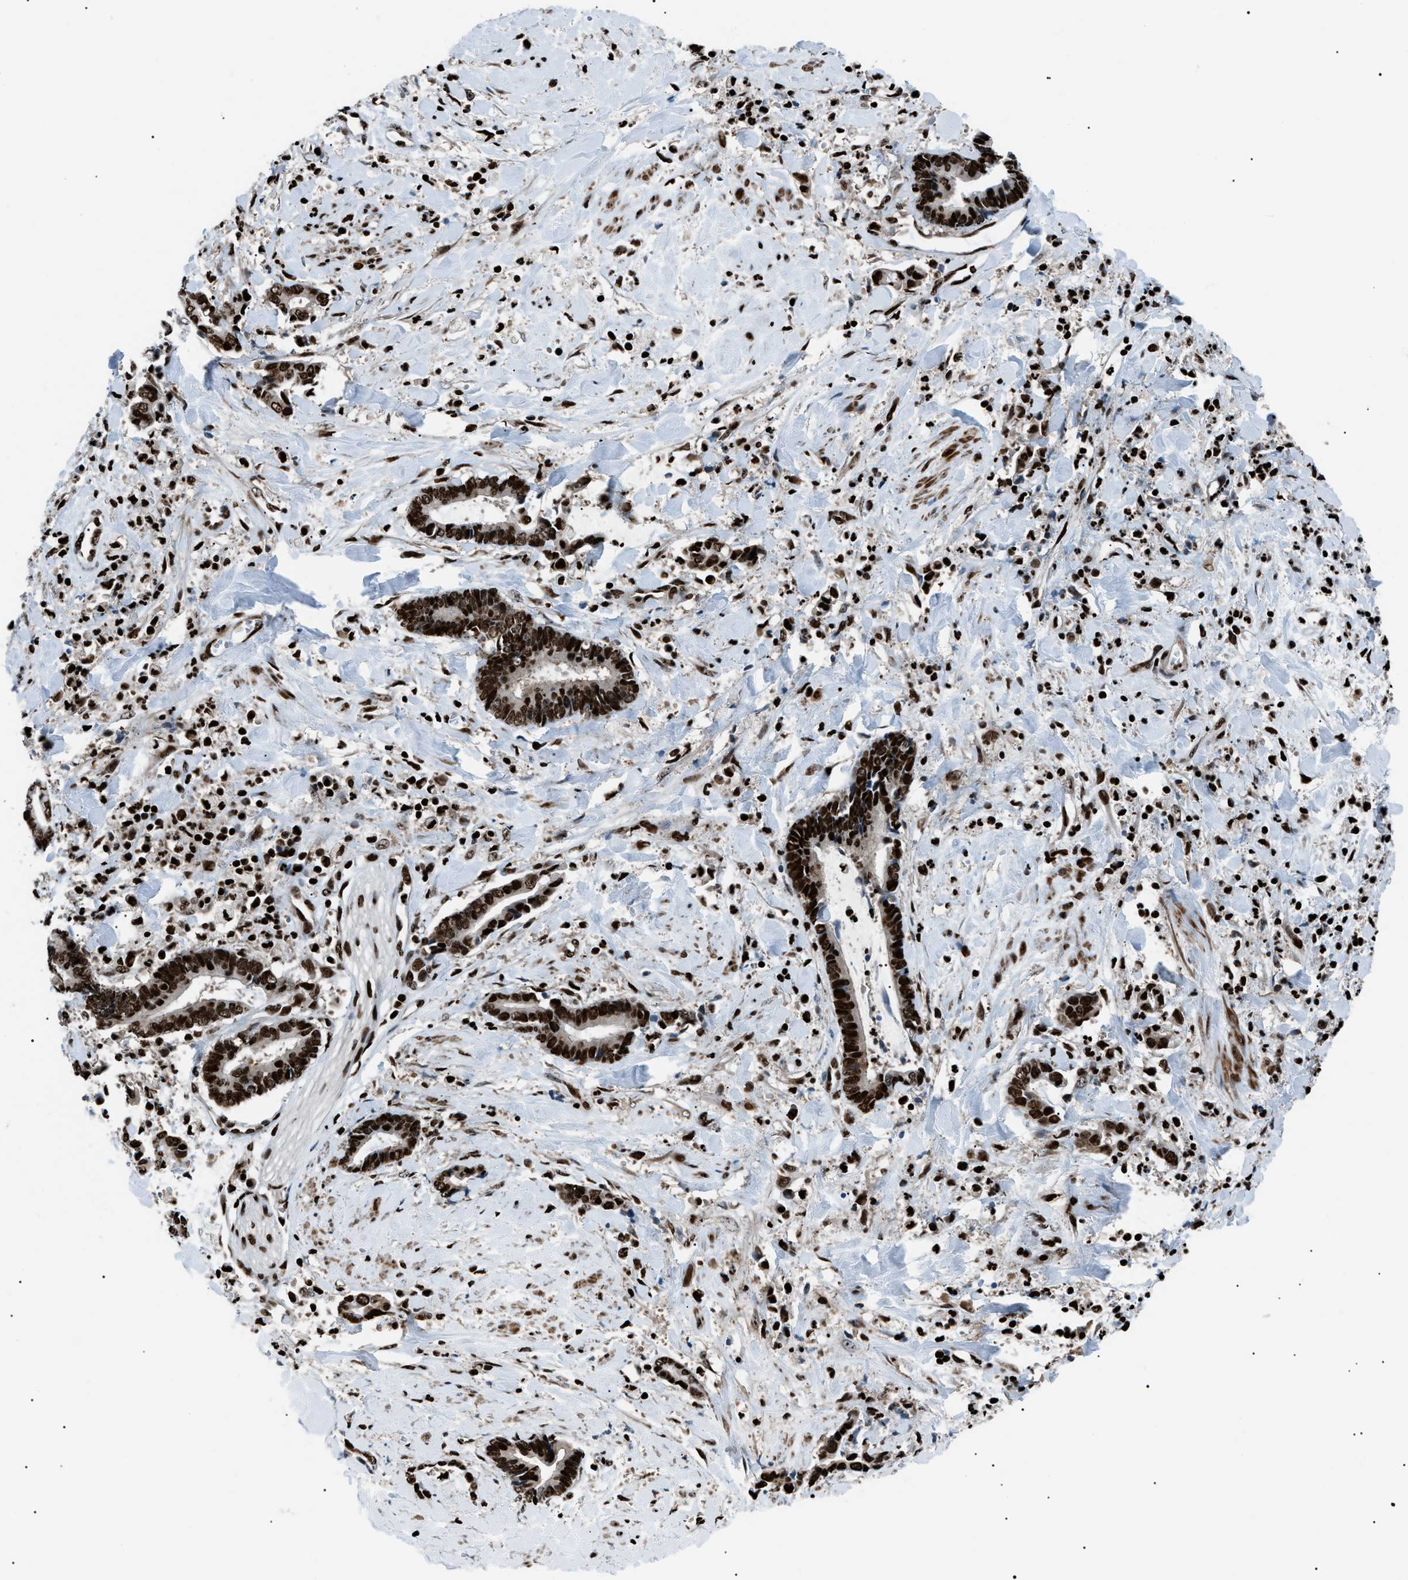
{"staining": {"intensity": "strong", "quantity": ">75%", "location": "nuclear"}, "tissue": "cervical cancer", "cell_type": "Tumor cells", "image_type": "cancer", "snomed": [{"axis": "morphology", "description": "Adenocarcinoma, NOS"}, {"axis": "topography", "description": "Cervix"}], "caption": "Cervical cancer (adenocarcinoma) stained with DAB immunohistochemistry (IHC) shows high levels of strong nuclear staining in about >75% of tumor cells.", "gene": "PRKX", "patient": {"sex": "female", "age": 44}}